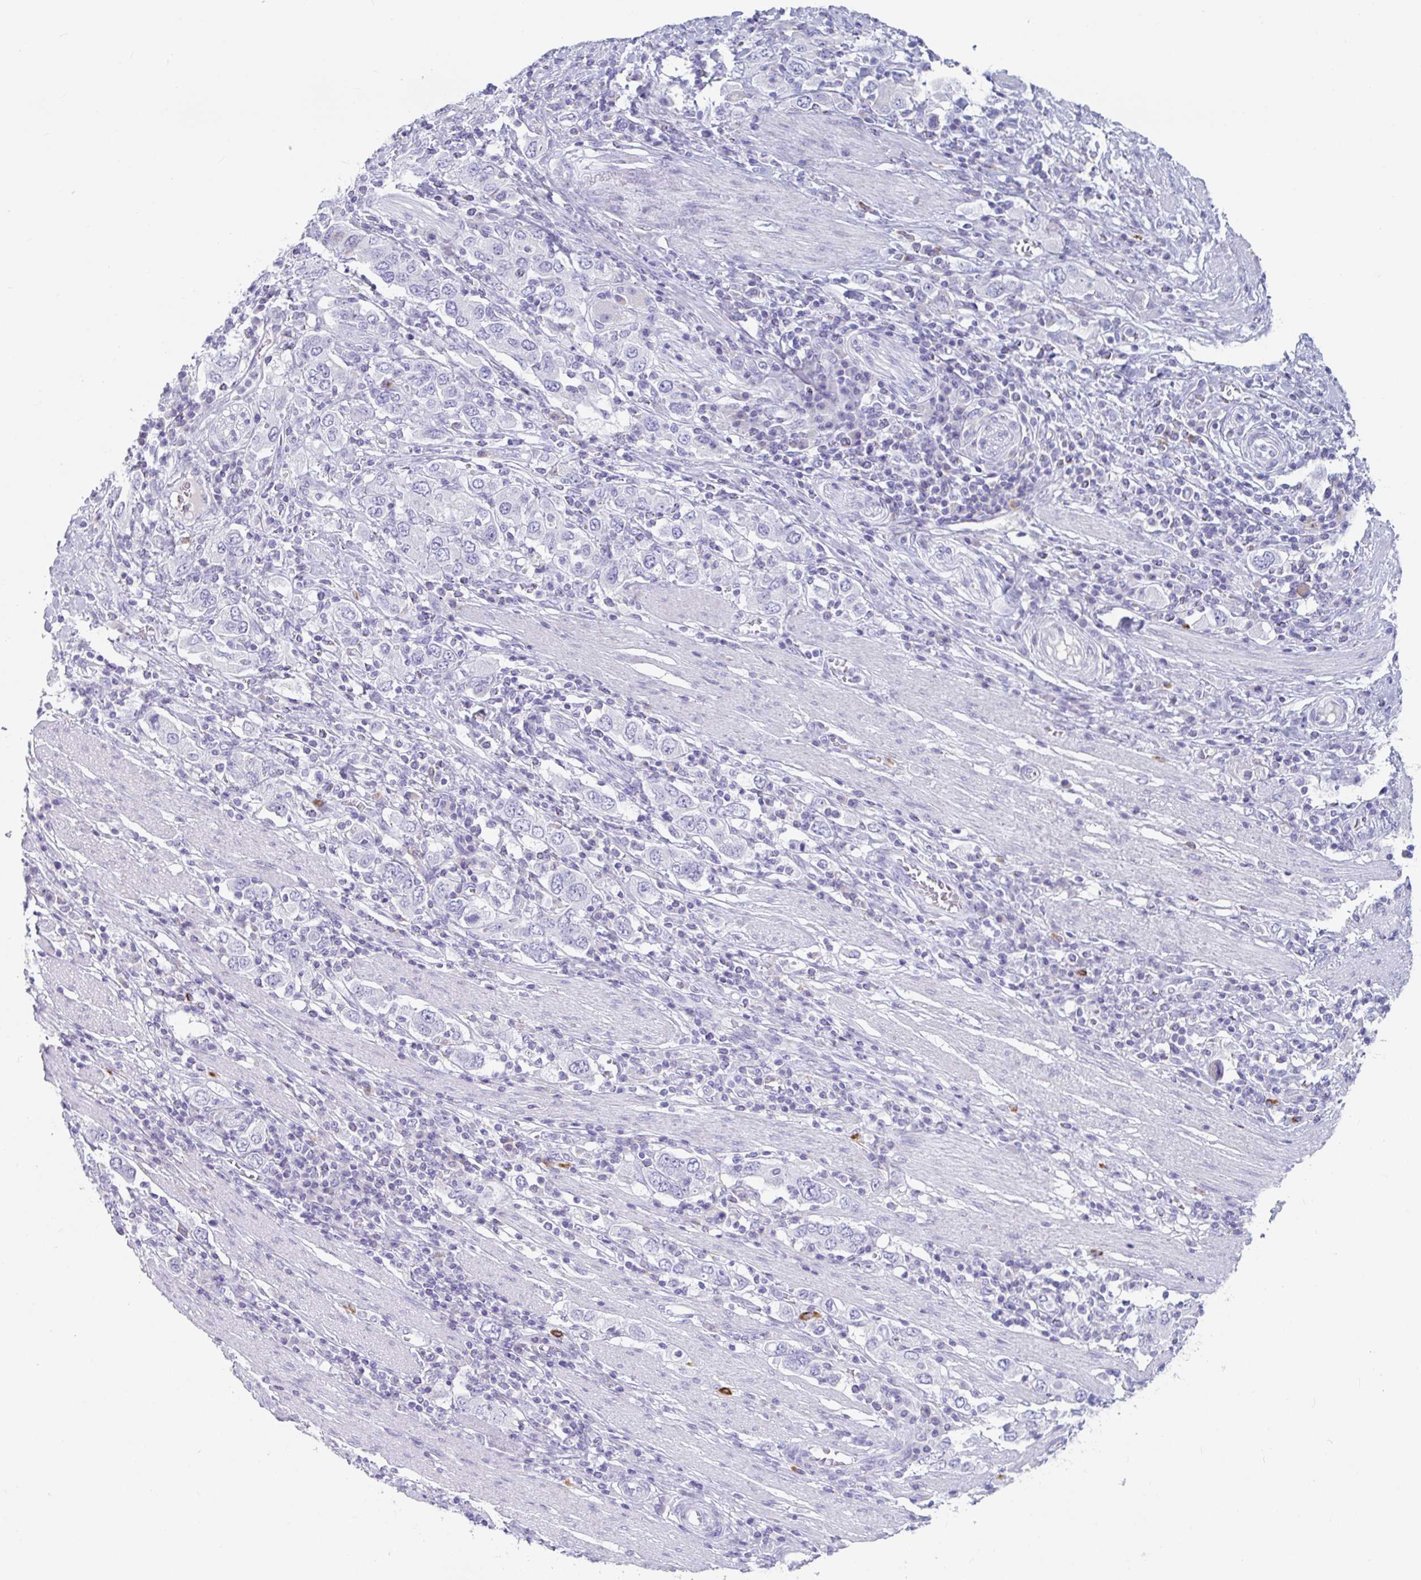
{"staining": {"intensity": "negative", "quantity": "none", "location": "none"}, "tissue": "stomach cancer", "cell_type": "Tumor cells", "image_type": "cancer", "snomed": [{"axis": "morphology", "description": "Adenocarcinoma, NOS"}, {"axis": "topography", "description": "Stomach, upper"}, {"axis": "topography", "description": "Stomach"}], "caption": "The photomicrograph exhibits no significant positivity in tumor cells of adenocarcinoma (stomach).", "gene": "PLA2G1B", "patient": {"sex": "male", "age": 62}}